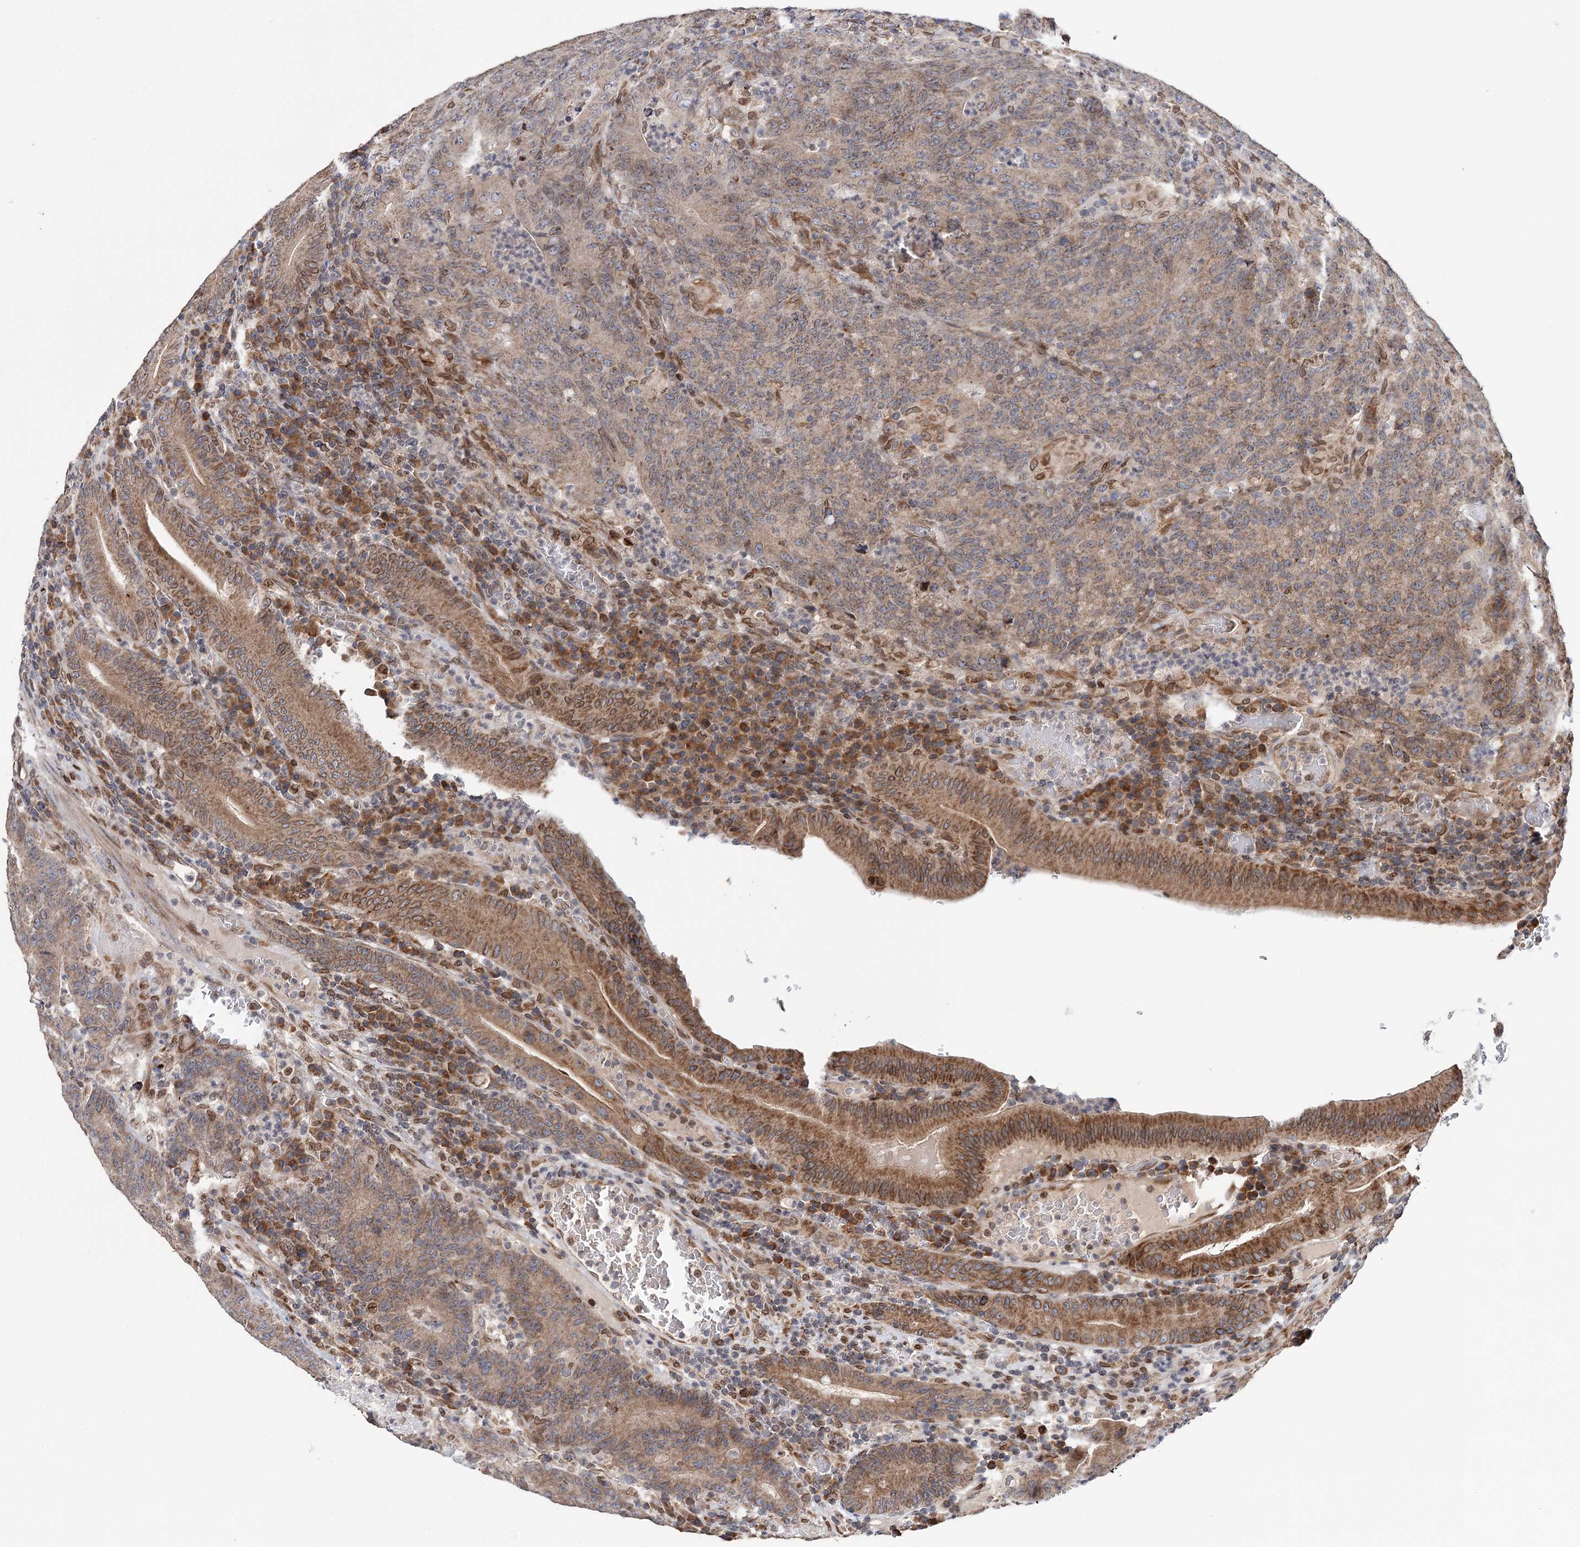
{"staining": {"intensity": "moderate", "quantity": ">75%", "location": "cytoplasmic/membranous"}, "tissue": "colorectal cancer", "cell_type": "Tumor cells", "image_type": "cancer", "snomed": [{"axis": "morphology", "description": "Normal tissue, NOS"}, {"axis": "morphology", "description": "Adenocarcinoma, NOS"}, {"axis": "topography", "description": "Colon"}], "caption": "High-magnification brightfield microscopy of colorectal cancer (adenocarcinoma) stained with DAB (3,3'-diaminobenzidine) (brown) and counterstained with hematoxylin (blue). tumor cells exhibit moderate cytoplasmic/membranous staining is identified in about>75% of cells.", "gene": "CFAP46", "patient": {"sex": "female", "age": 75}}